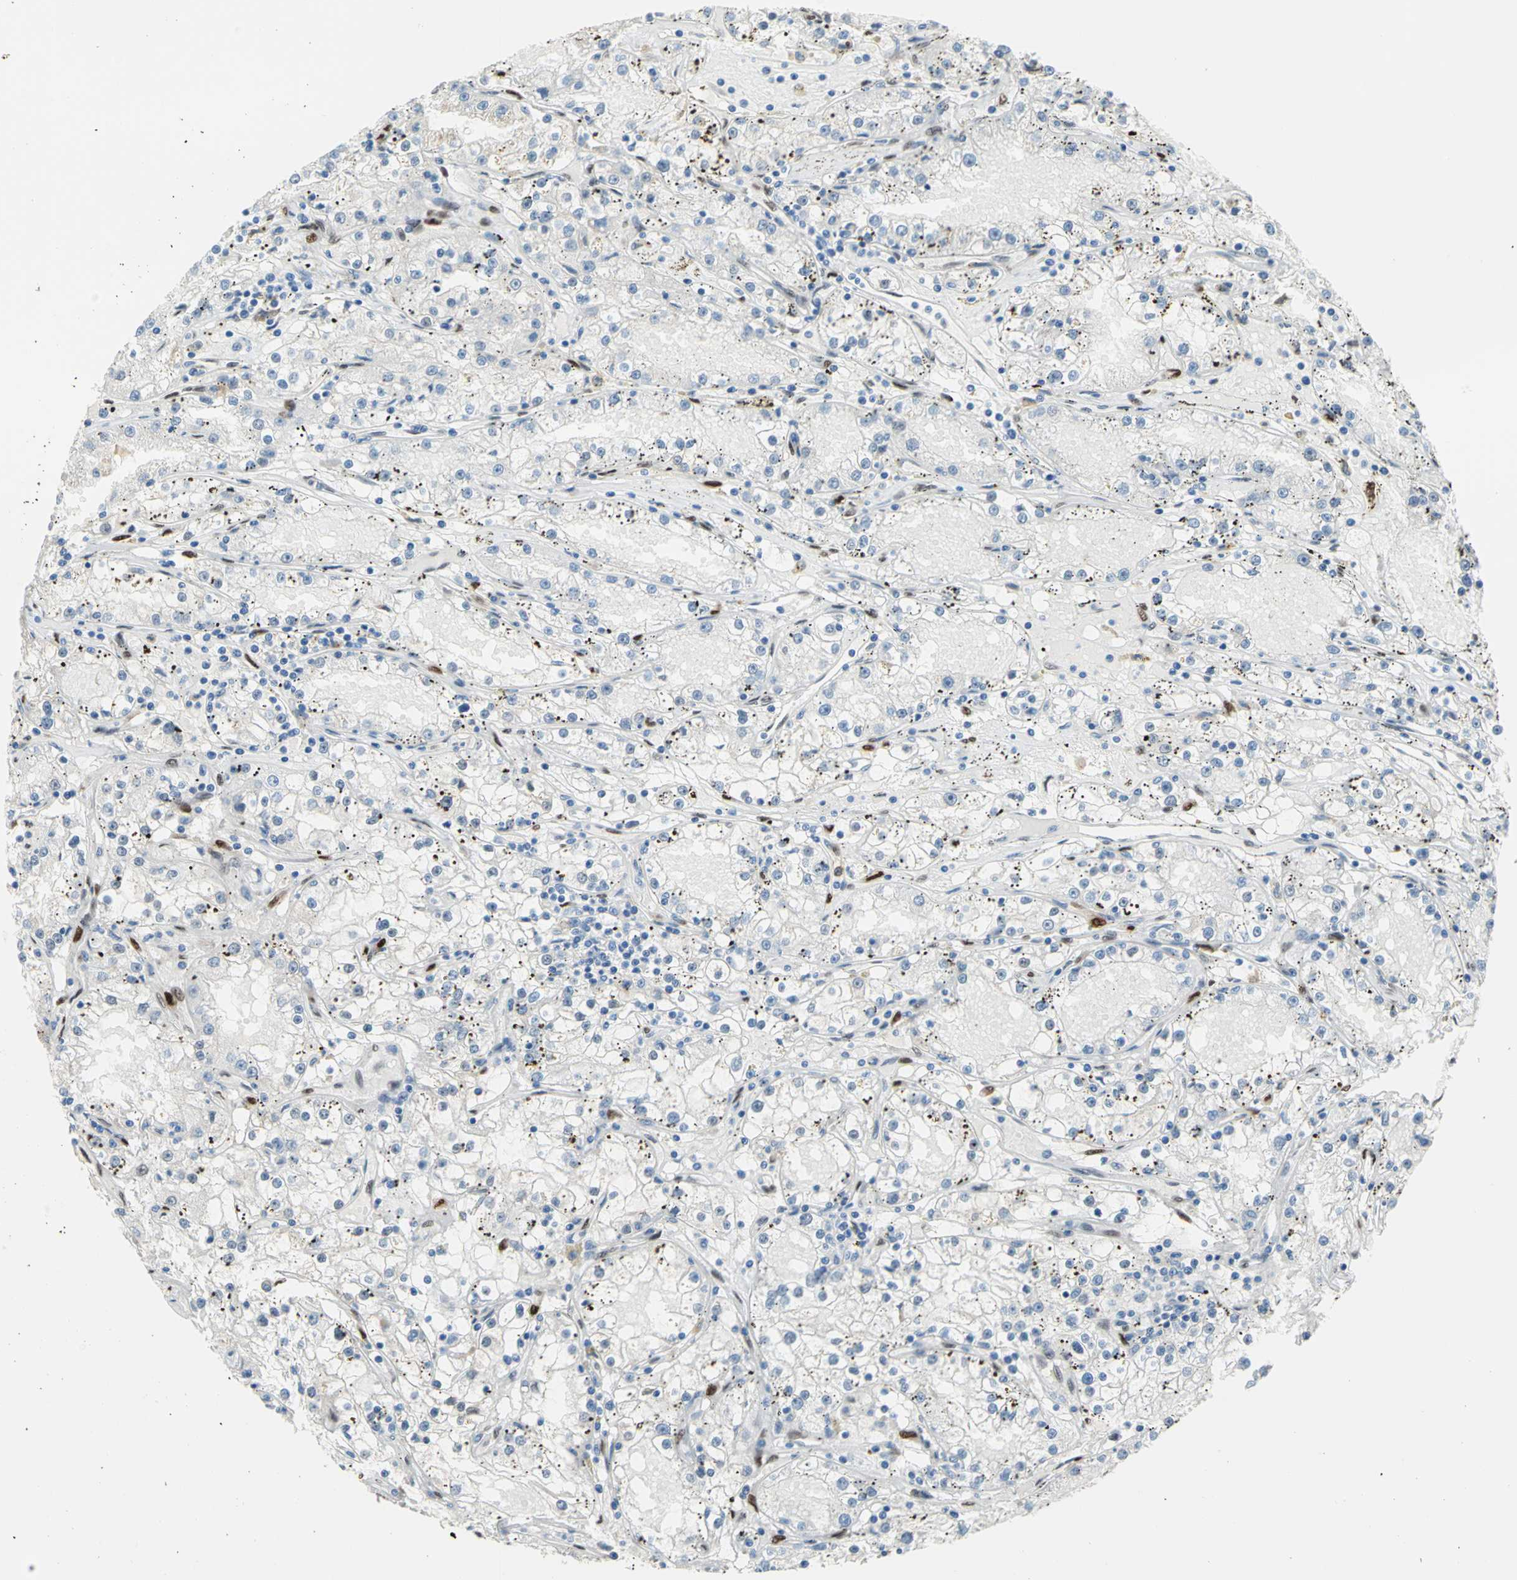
{"staining": {"intensity": "weak", "quantity": "<25%", "location": "nuclear"}, "tissue": "renal cancer", "cell_type": "Tumor cells", "image_type": "cancer", "snomed": [{"axis": "morphology", "description": "Adenocarcinoma, NOS"}, {"axis": "topography", "description": "Kidney"}], "caption": "Immunohistochemistry (IHC) photomicrograph of adenocarcinoma (renal) stained for a protein (brown), which displays no positivity in tumor cells.", "gene": "RBFOX2", "patient": {"sex": "male", "age": 56}}